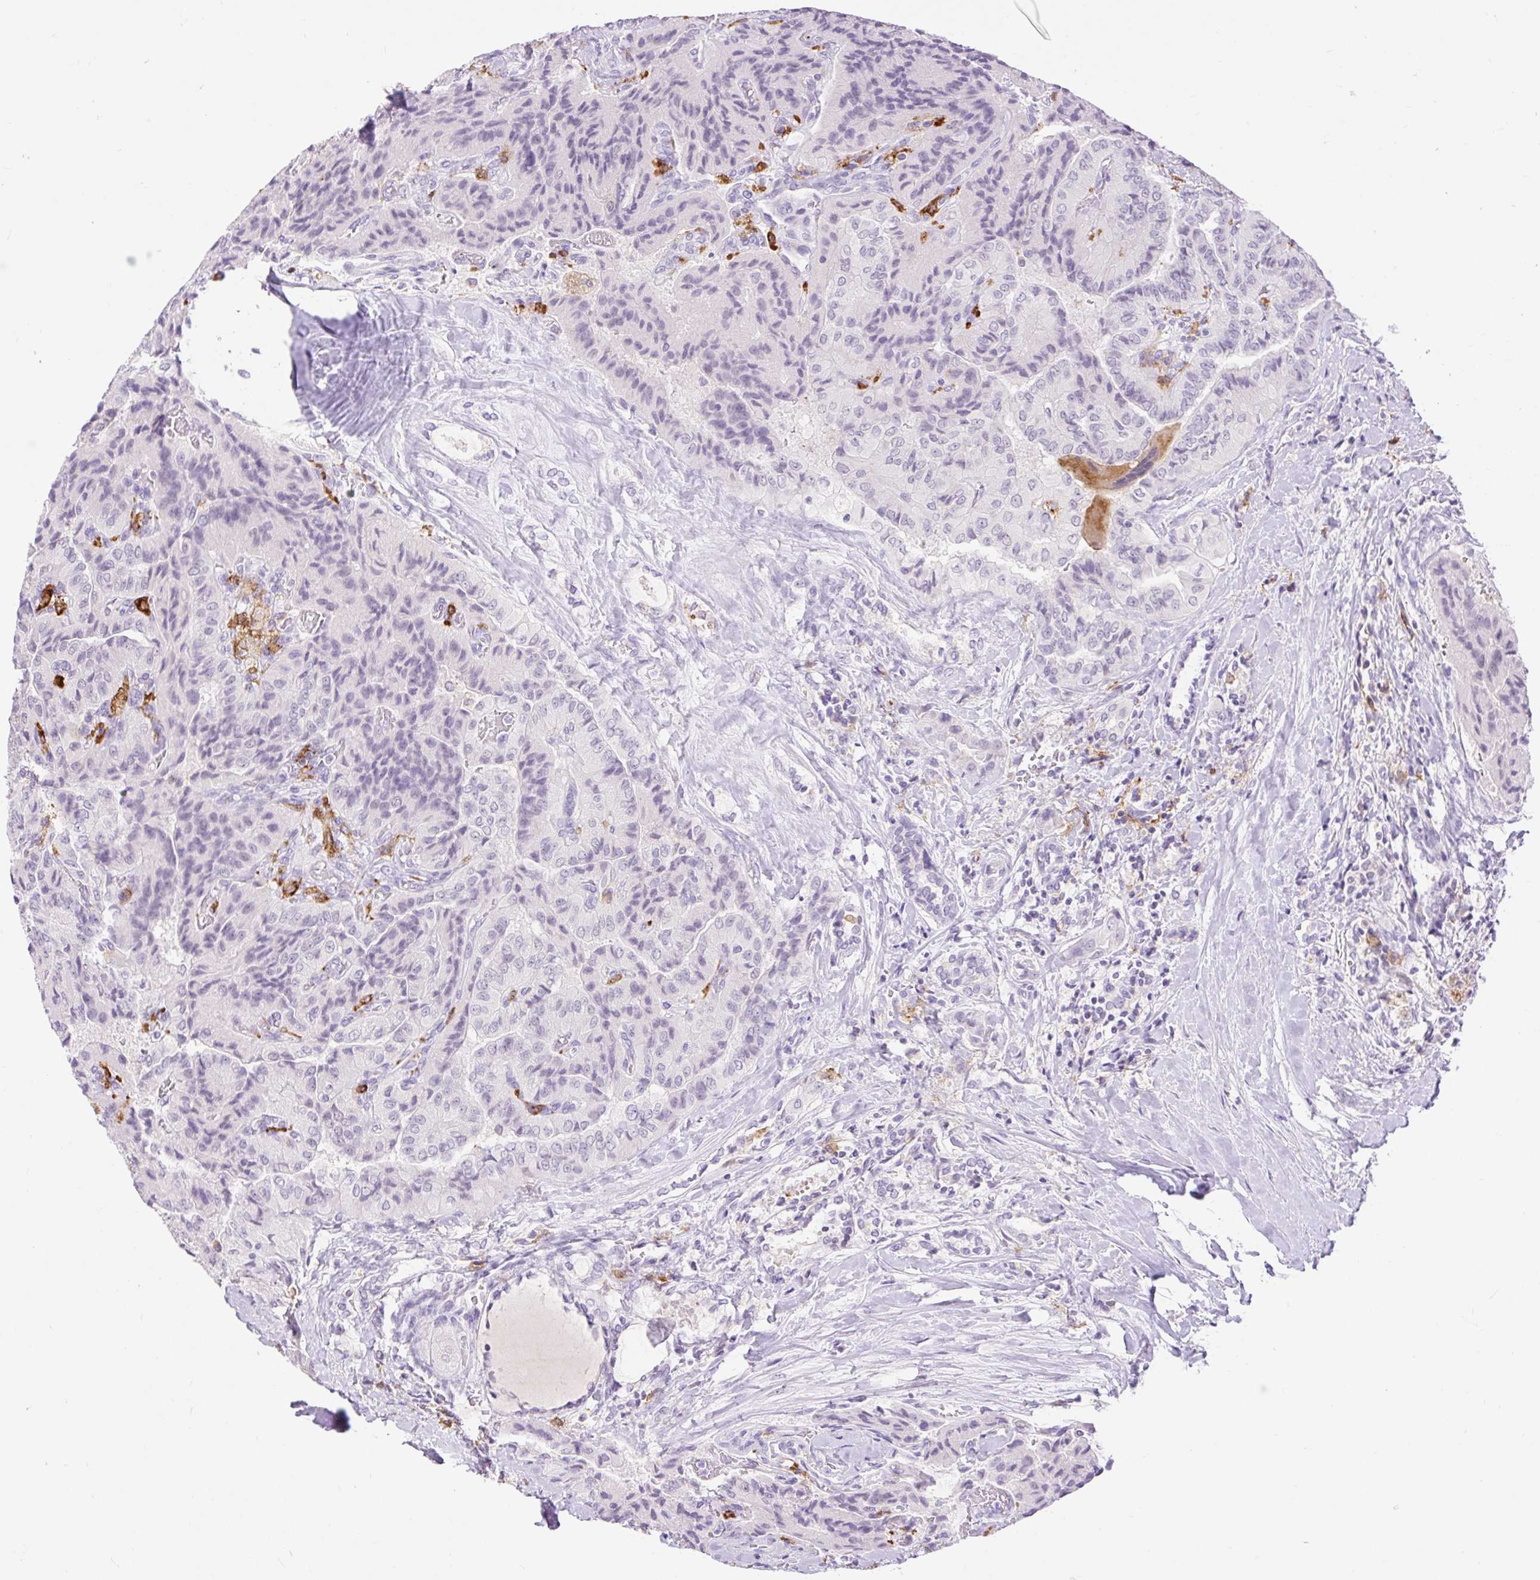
{"staining": {"intensity": "negative", "quantity": "none", "location": "none"}, "tissue": "thyroid cancer", "cell_type": "Tumor cells", "image_type": "cancer", "snomed": [{"axis": "morphology", "description": "Normal tissue, NOS"}, {"axis": "morphology", "description": "Papillary adenocarcinoma, NOS"}, {"axis": "topography", "description": "Thyroid gland"}], "caption": "Thyroid cancer was stained to show a protein in brown. There is no significant staining in tumor cells.", "gene": "SIGLEC1", "patient": {"sex": "female", "age": 59}}